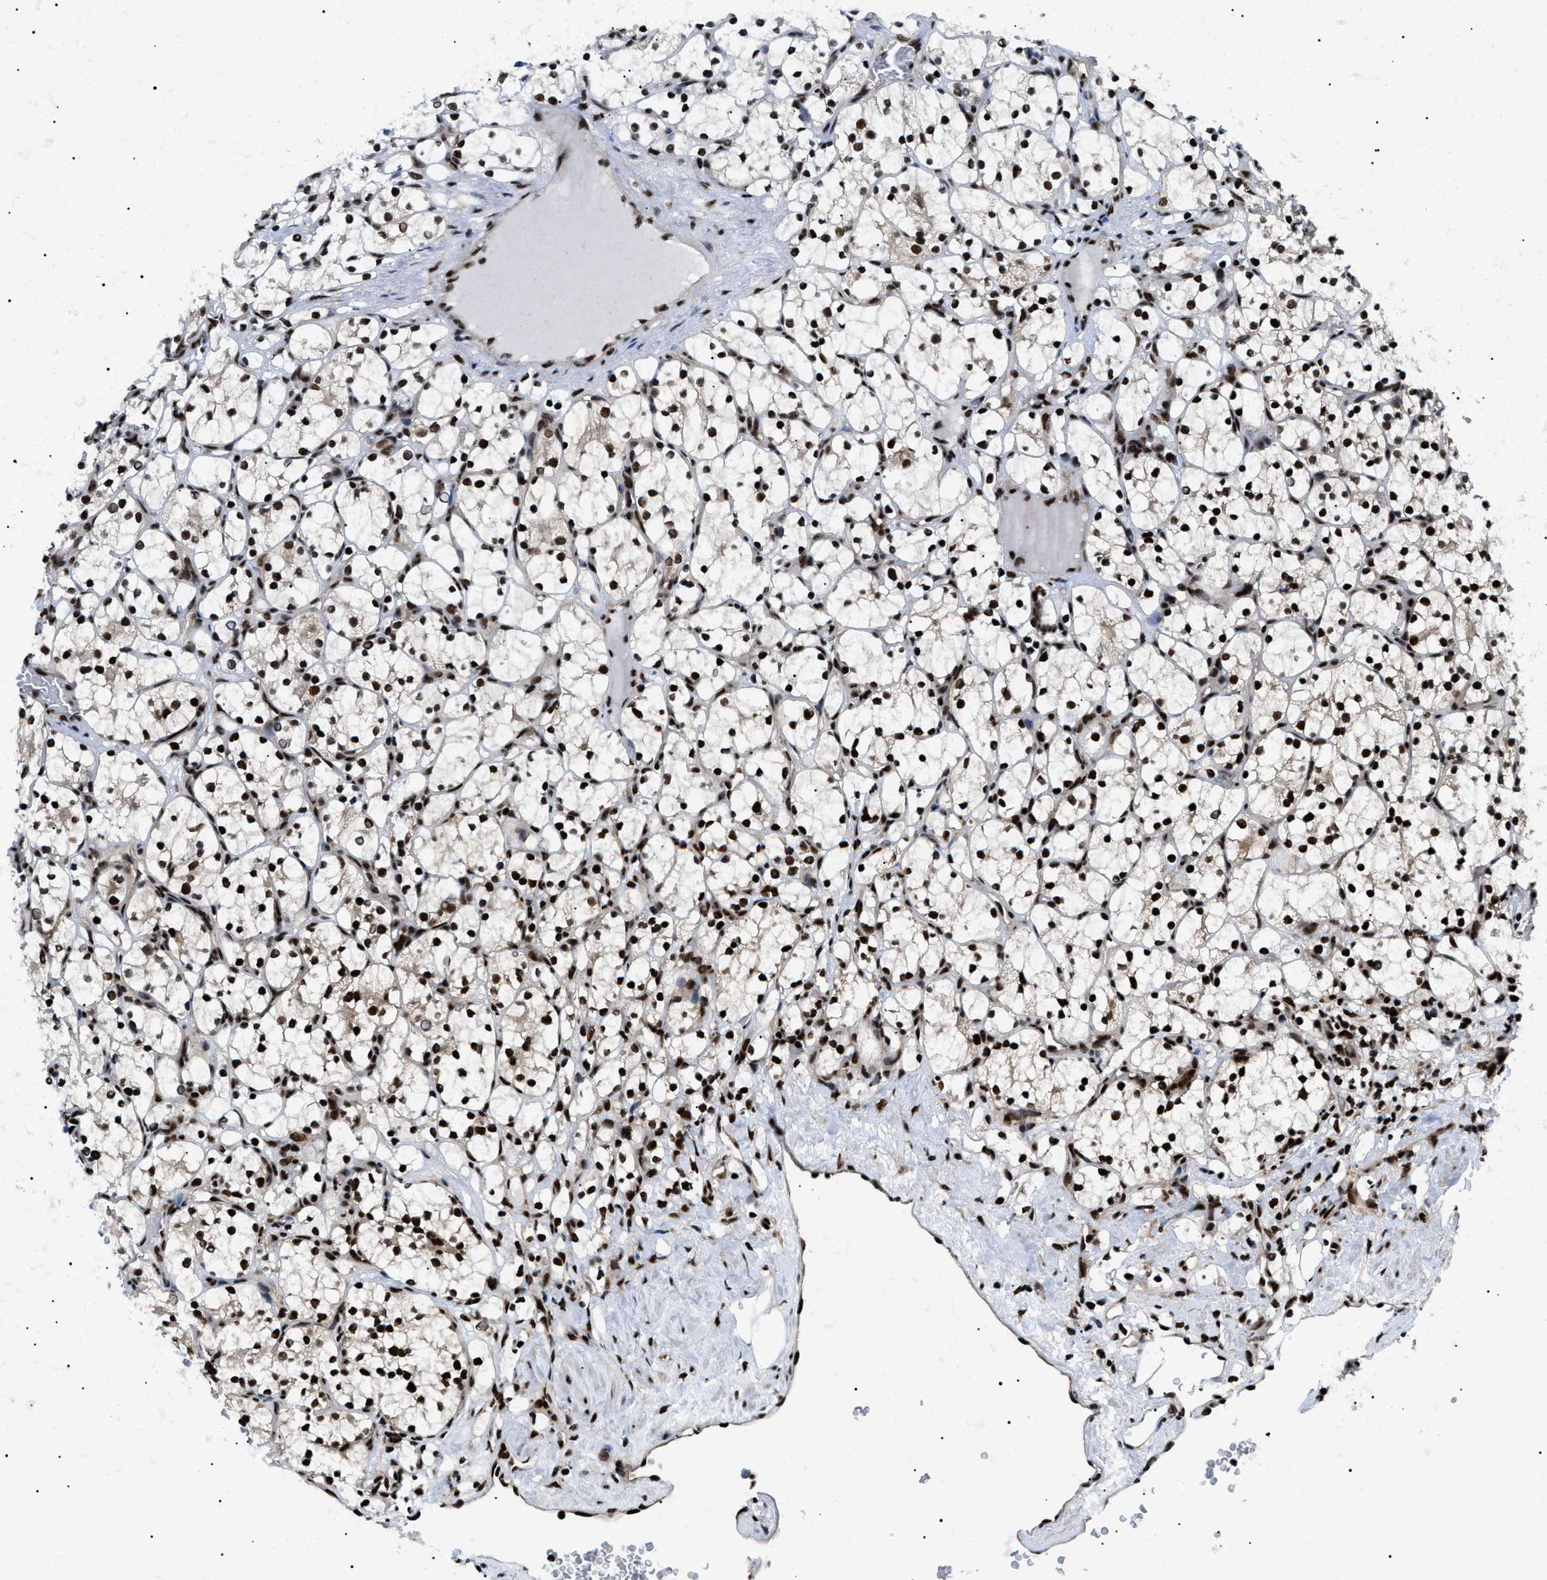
{"staining": {"intensity": "strong", "quantity": ">75%", "location": "nuclear"}, "tissue": "renal cancer", "cell_type": "Tumor cells", "image_type": "cancer", "snomed": [{"axis": "morphology", "description": "Adenocarcinoma, NOS"}, {"axis": "topography", "description": "Kidney"}], "caption": "IHC image of renal cancer (adenocarcinoma) stained for a protein (brown), which exhibits high levels of strong nuclear expression in about >75% of tumor cells.", "gene": "CWC25", "patient": {"sex": "female", "age": 69}}